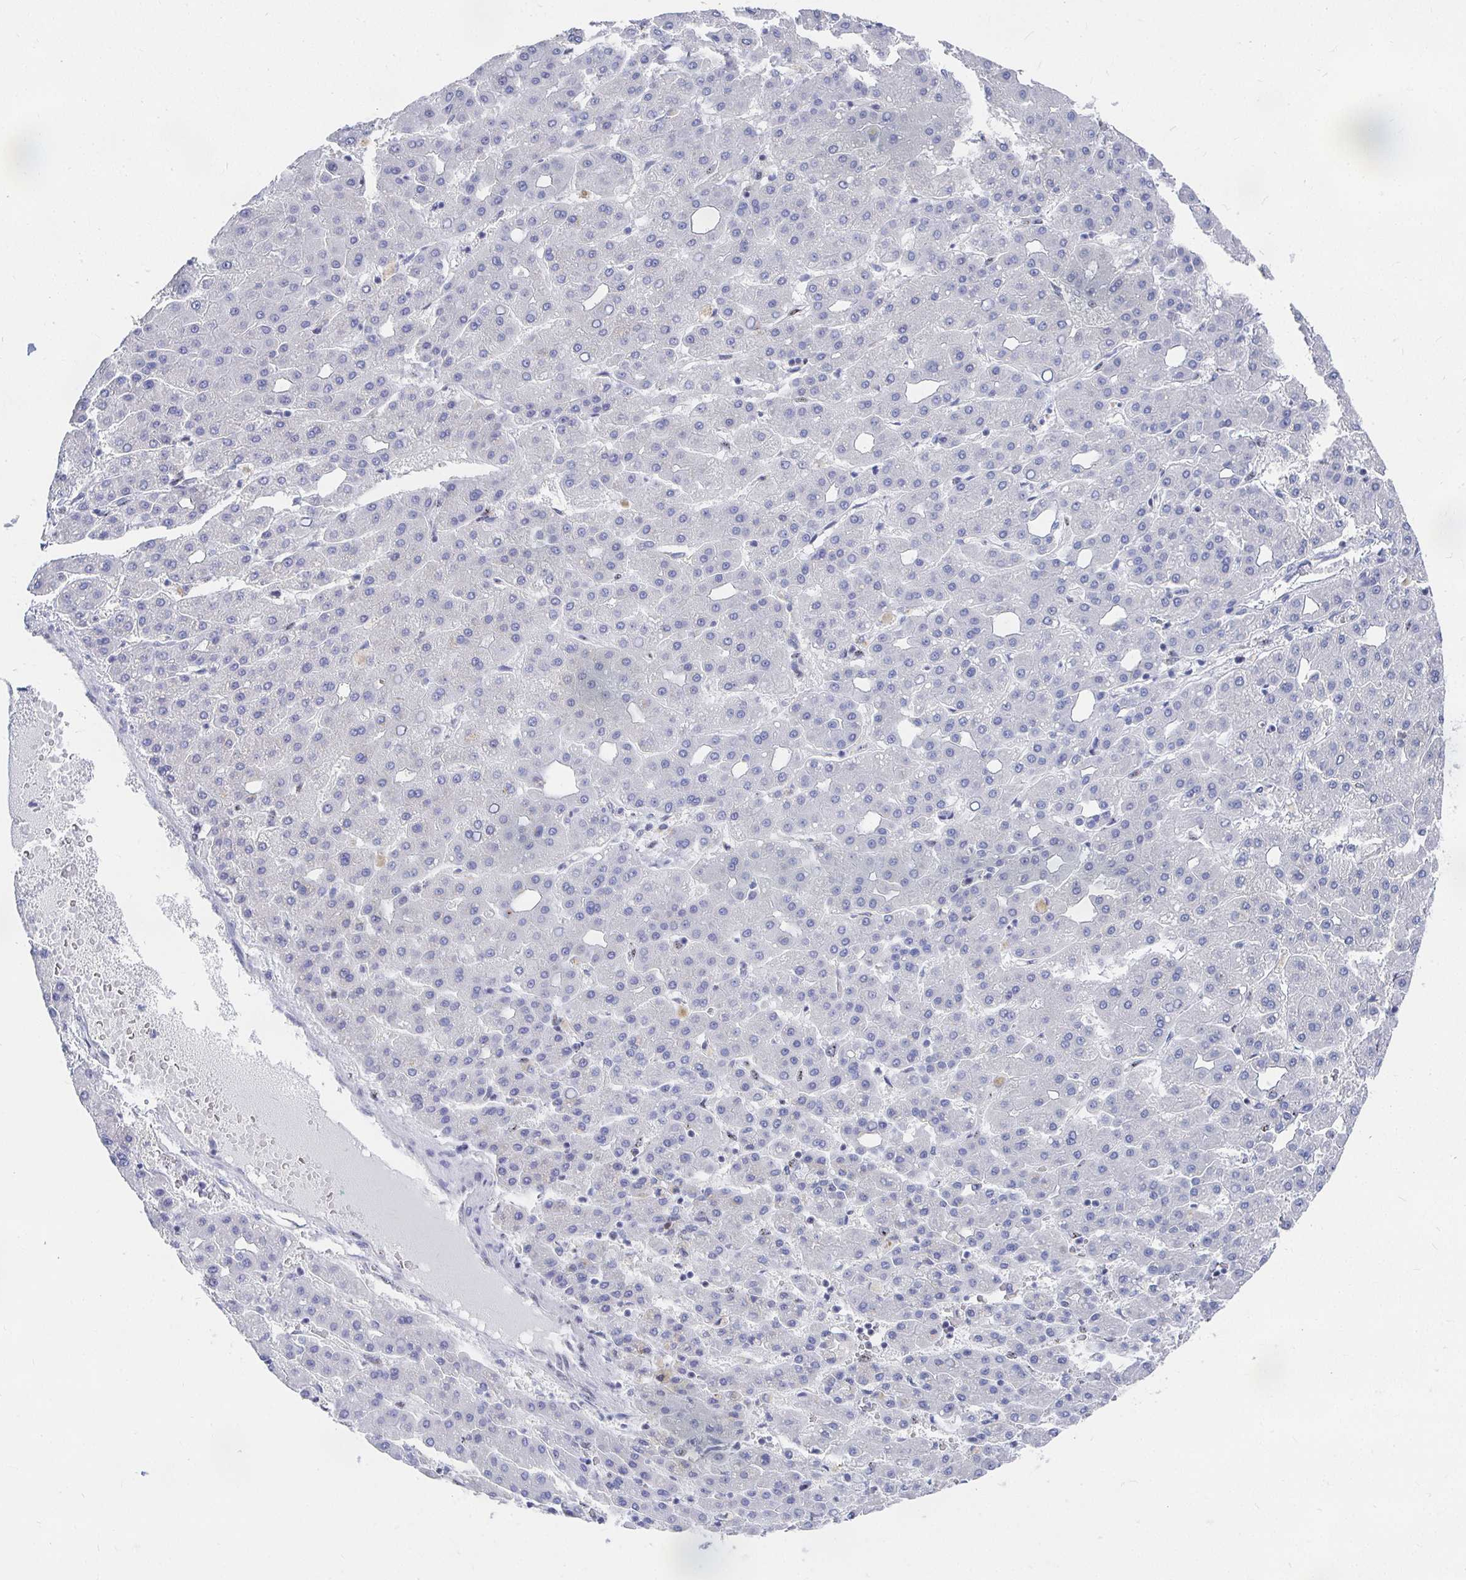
{"staining": {"intensity": "negative", "quantity": "none", "location": "none"}, "tissue": "liver cancer", "cell_type": "Tumor cells", "image_type": "cancer", "snomed": [{"axis": "morphology", "description": "Carcinoma, Hepatocellular, NOS"}, {"axis": "topography", "description": "Liver"}], "caption": "IHC of human liver cancer (hepatocellular carcinoma) displays no positivity in tumor cells. (DAB (3,3'-diaminobenzidine) immunohistochemistry visualized using brightfield microscopy, high magnification).", "gene": "CLIC3", "patient": {"sex": "male", "age": 65}}